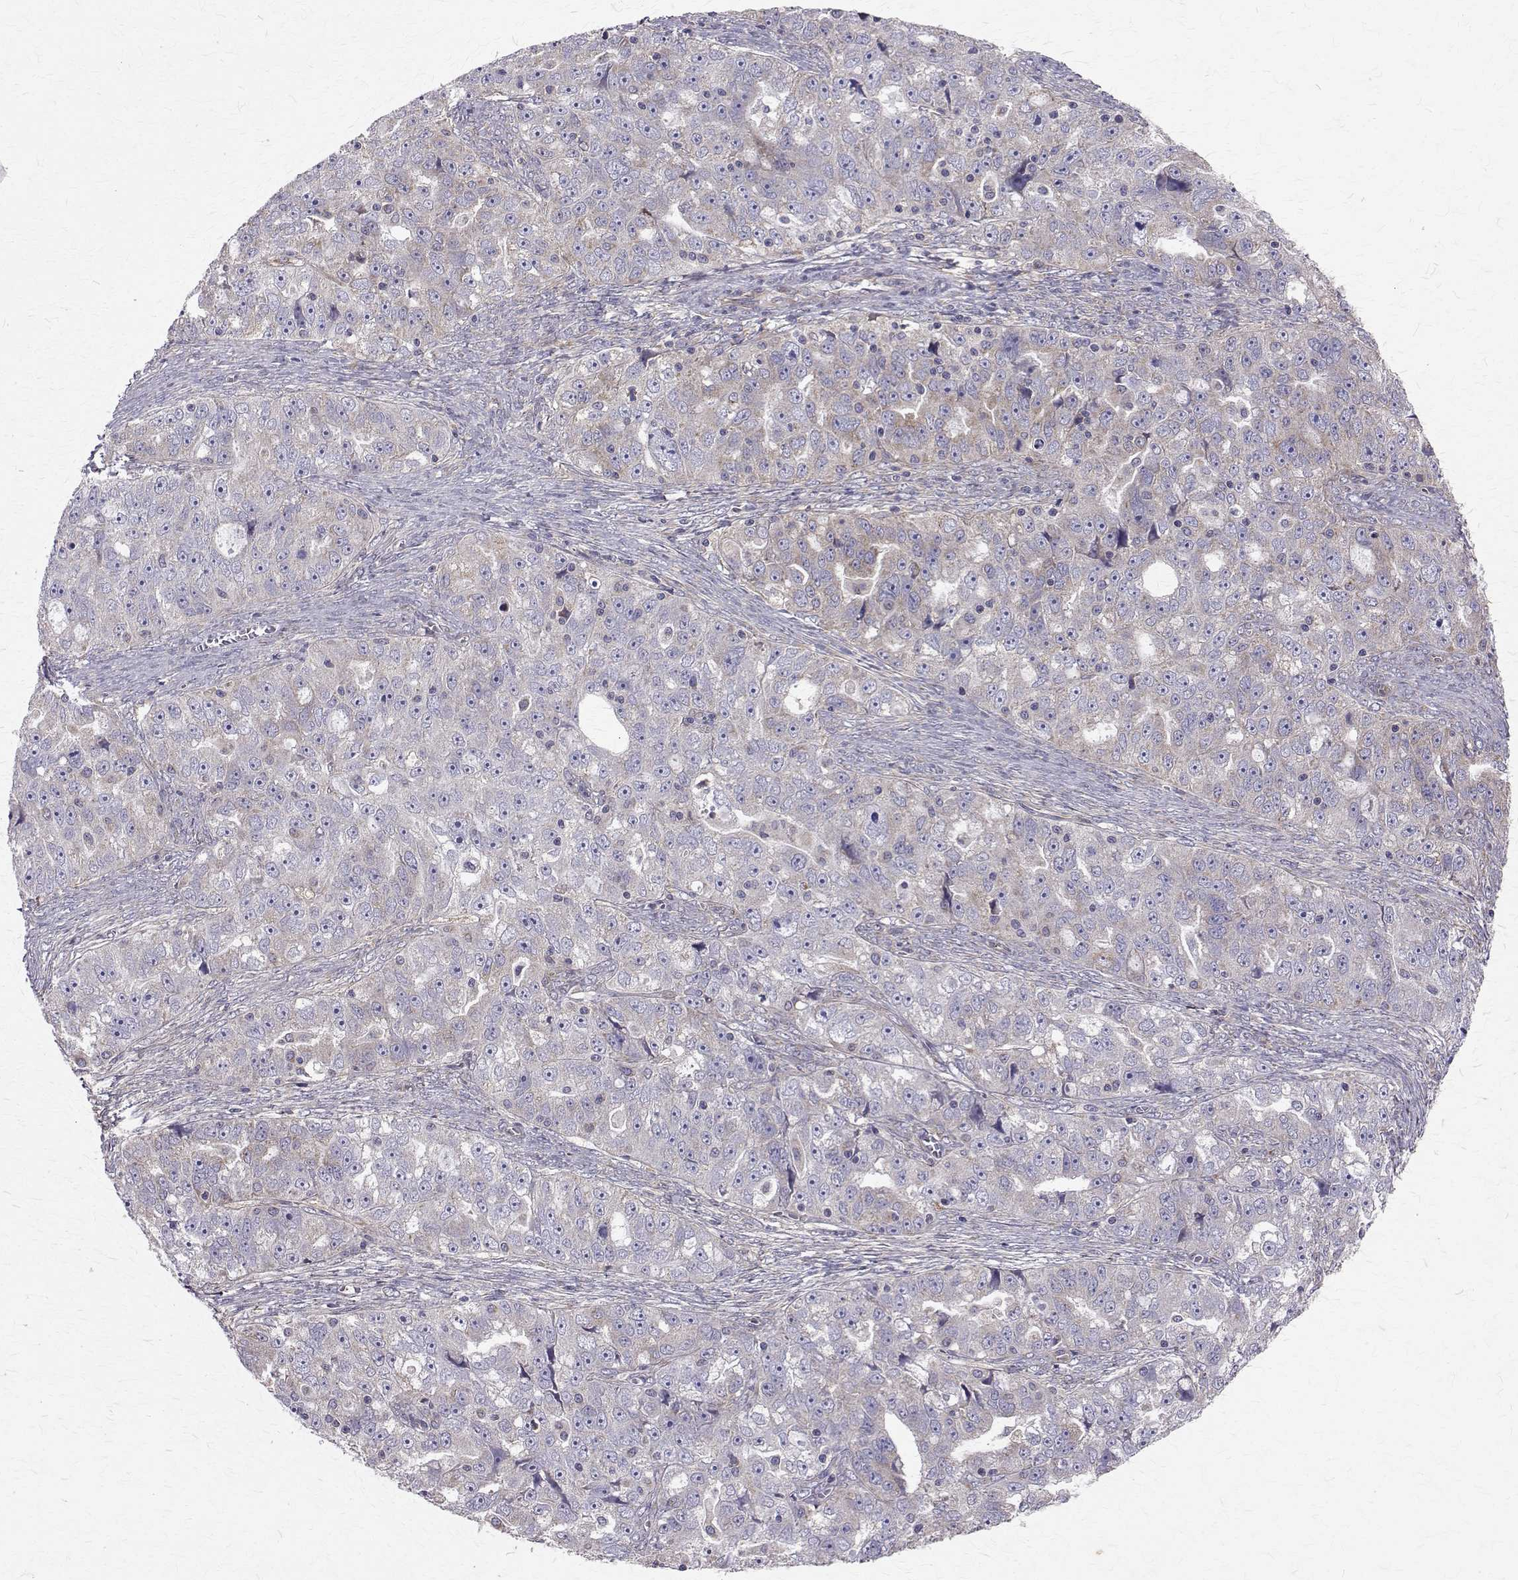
{"staining": {"intensity": "negative", "quantity": "none", "location": "none"}, "tissue": "ovarian cancer", "cell_type": "Tumor cells", "image_type": "cancer", "snomed": [{"axis": "morphology", "description": "Cystadenocarcinoma, serous, NOS"}, {"axis": "topography", "description": "Ovary"}], "caption": "This is an immunohistochemistry photomicrograph of serous cystadenocarcinoma (ovarian). There is no expression in tumor cells.", "gene": "ARFGAP1", "patient": {"sex": "female", "age": 51}}